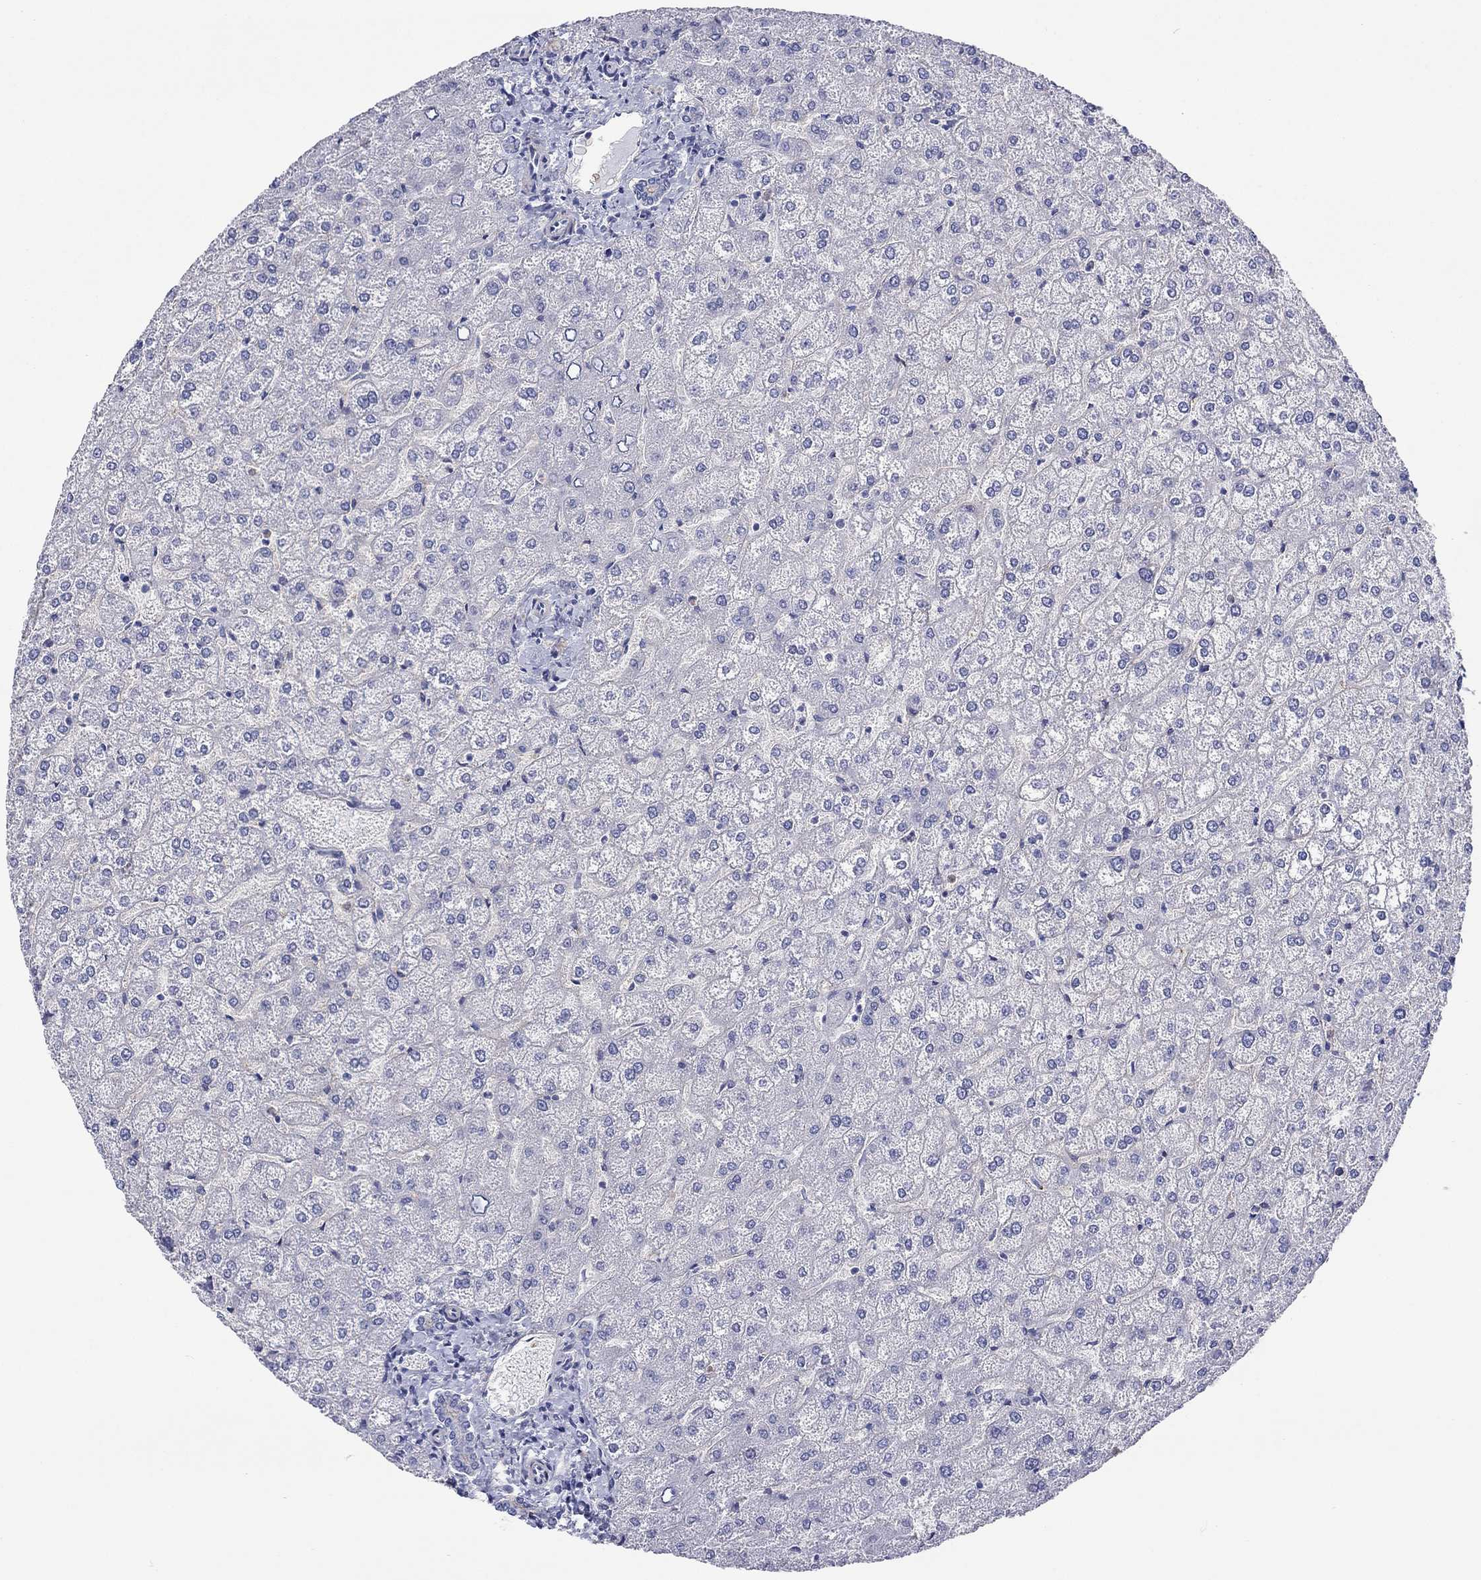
{"staining": {"intensity": "negative", "quantity": "none", "location": "none"}, "tissue": "liver", "cell_type": "Cholangiocytes", "image_type": "normal", "snomed": [{"axis": "morphology", "description": "Normal tissue, NOS"}, {"axis": "topography", "description": "Liver"}], "caption": "The immunohistochemistry photomicrograph has no significant staining in cholangiocytes of liver.", "gene": "TPRN", "patient": {"sex": "female", "age": 32}}